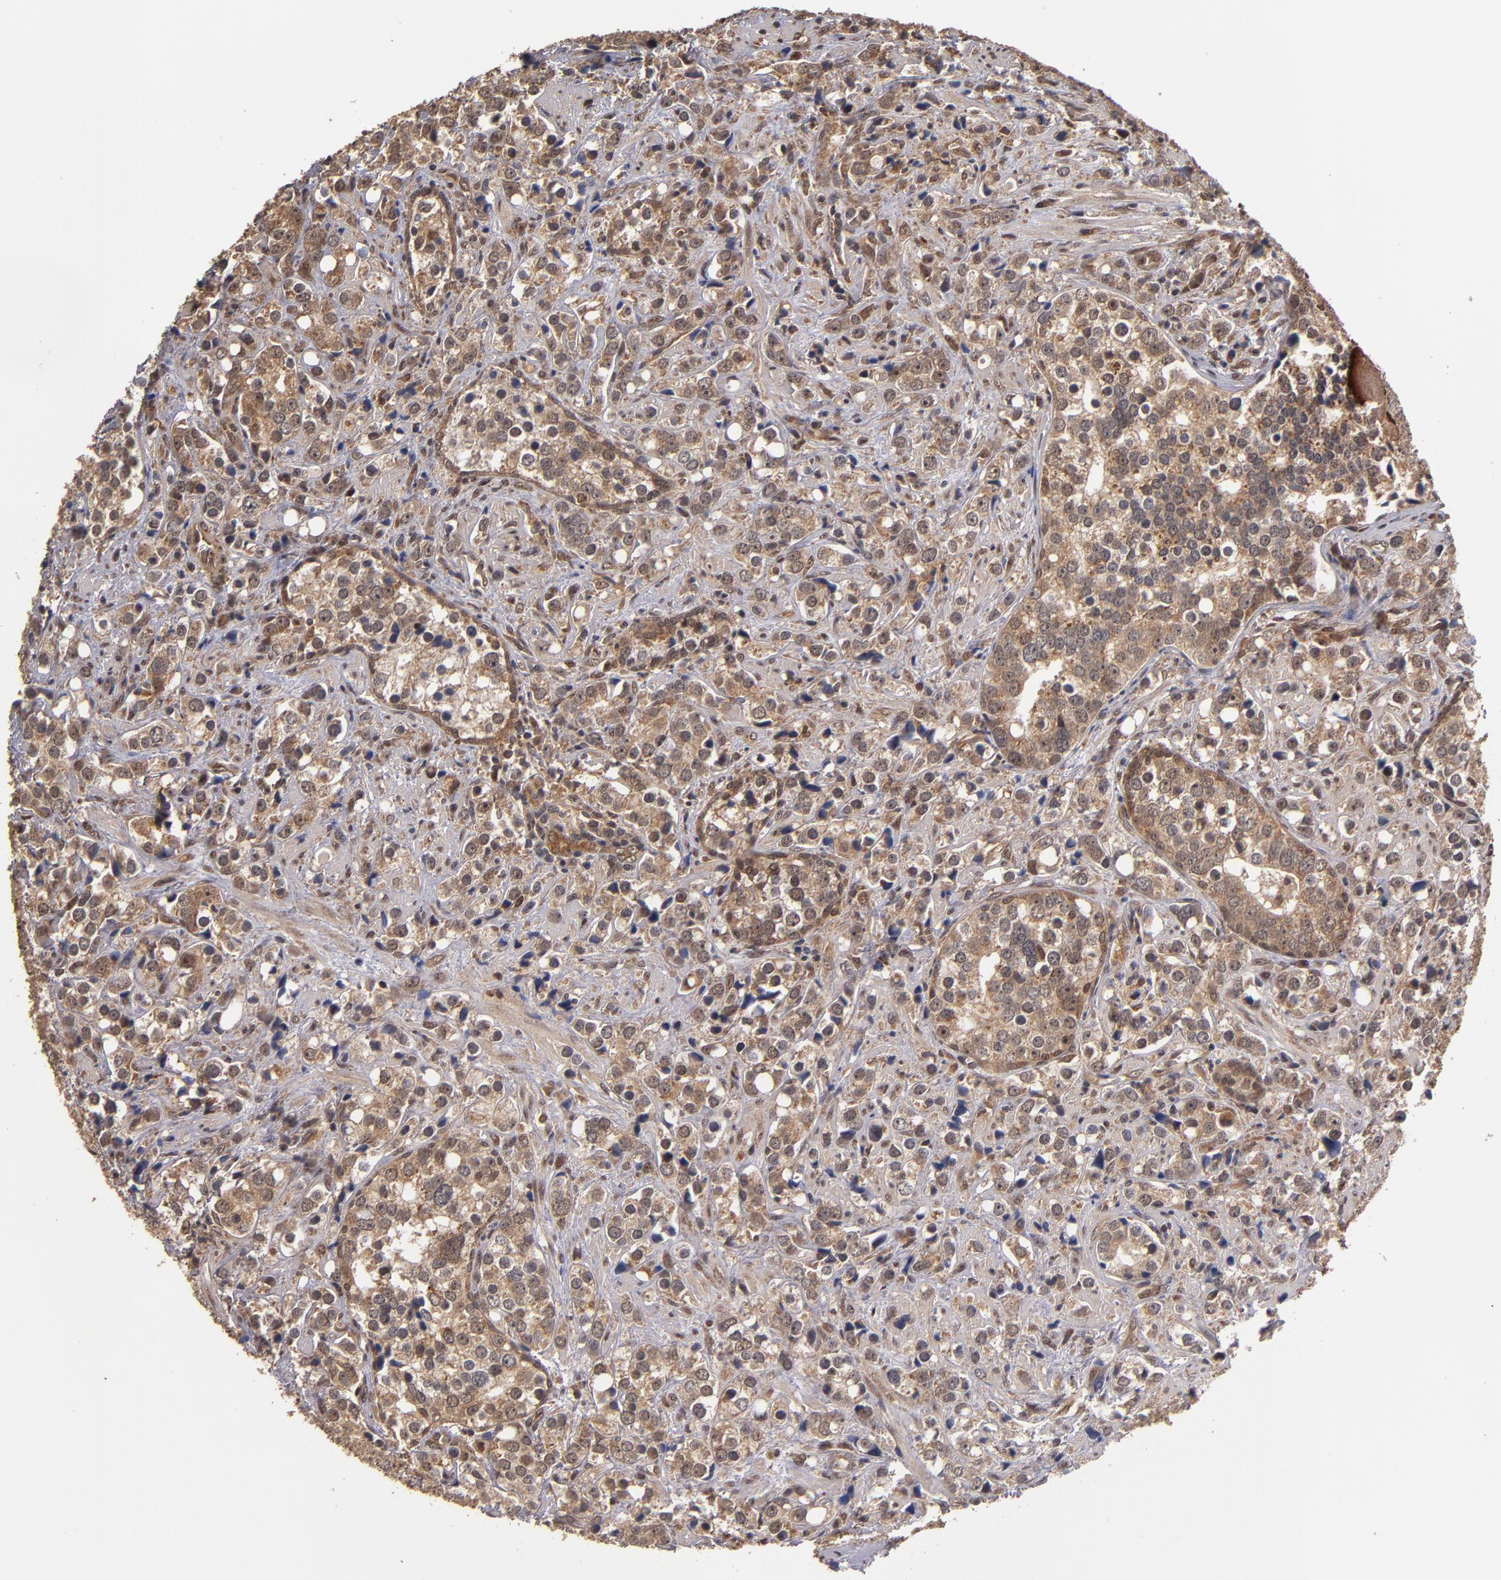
{"staining": {"intensity": "moderate", "quantity": ">75%", "location": "cytoplasmic/membranous,nuclear"}, "tissue": "prostate cancer", "cell_type": "Tumor cells", "image_type": "cancer", "snomed": [{"axis": "morphology", "description": "Adenocarcinoma, High grade"}, {"axis": "topography", "description": "Prostate"}], "caption": "DAB immunohistochemical staining of human high-grade adenocarcinoma (prostate) displays moderate cytoplasmic/membranous and nuclear protein expression in approximately >75% of tumor cells. (Stains: DAB (3,3'-diaminobenzidine) in brown, nuclei in blue, Microscopy: brightfield microscopy at high magnification).", "gene": "CUL5", "patient": {"sex": "male", "age": 71}}